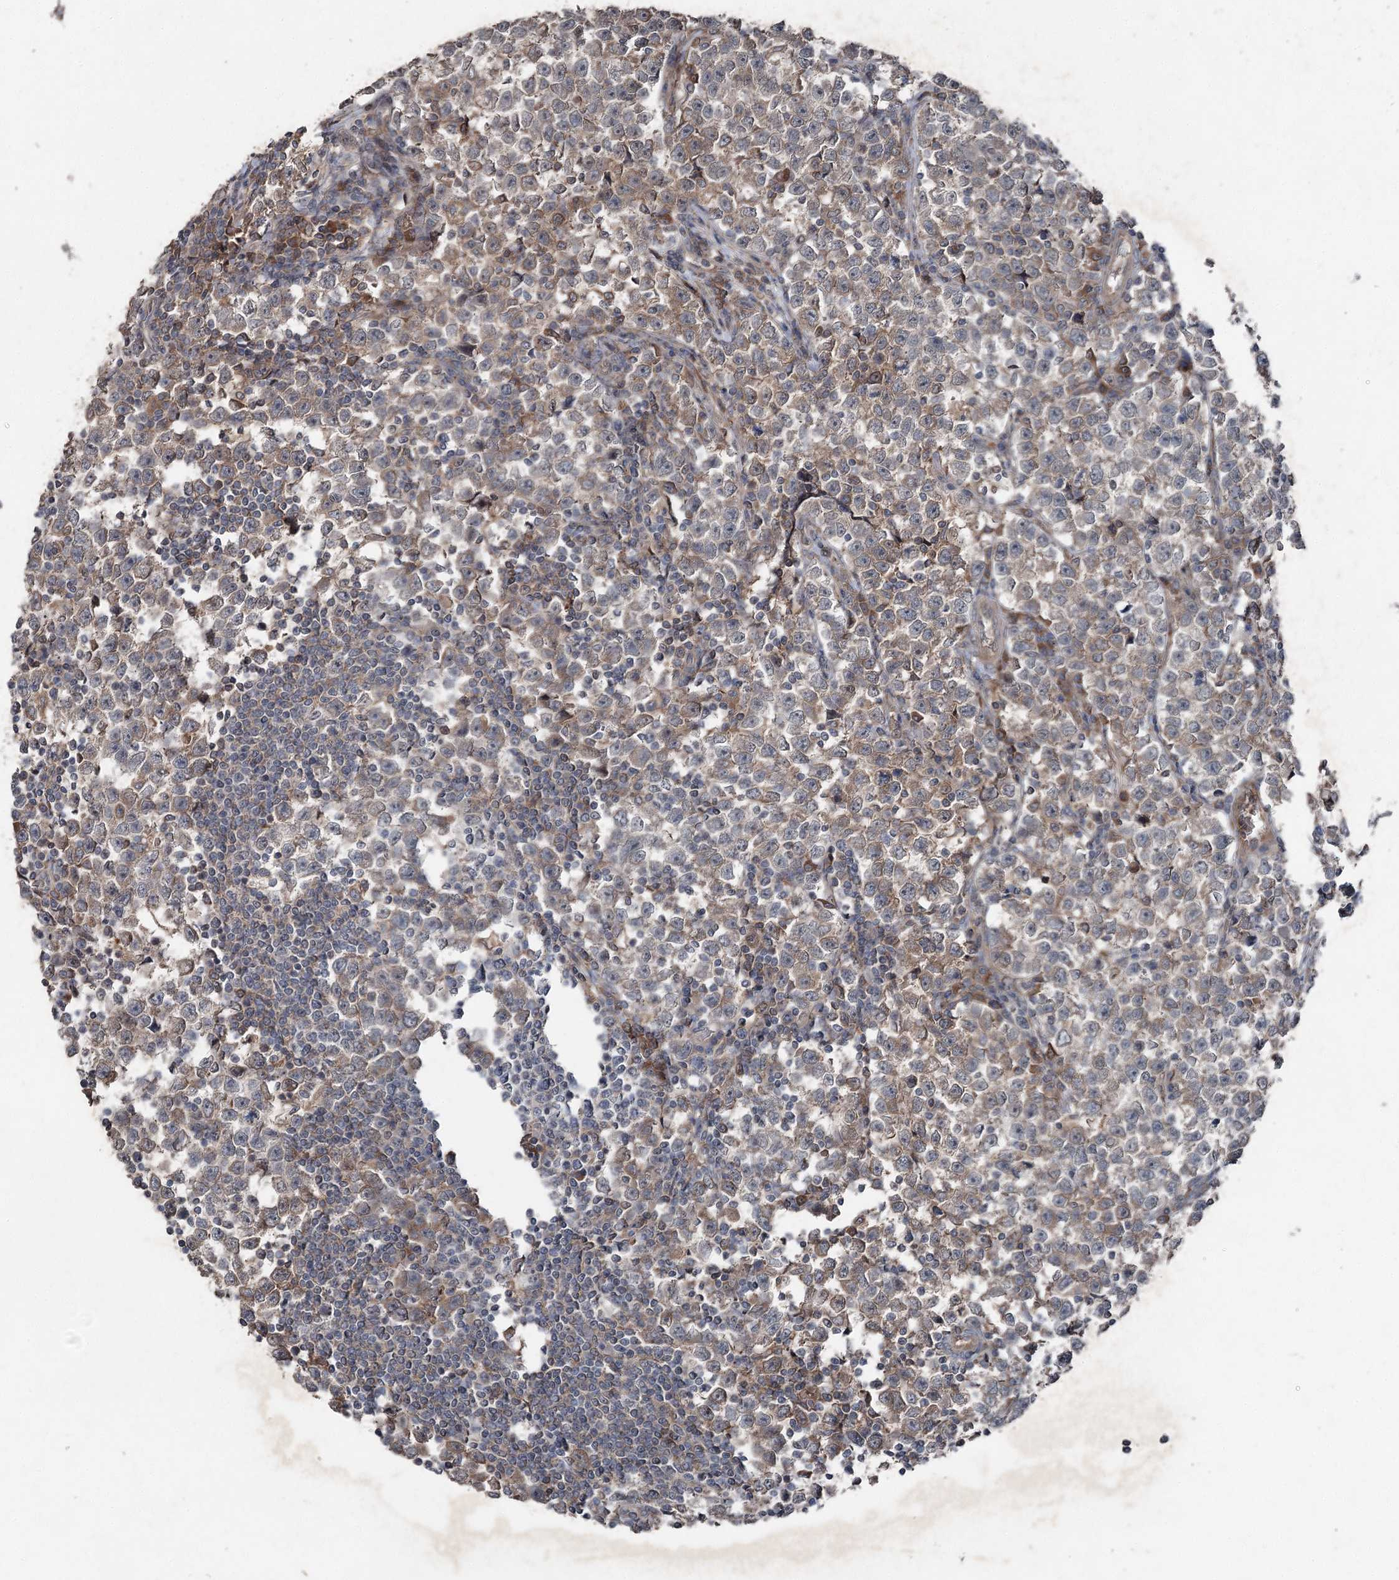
{"staining": {"intensity": "weak", "quantity": "25%-75%", "location": "cytoplasmic/membranous"}, "tissue": "testis cancer", "cell_type": "Tumor cells", "image_type": "cancer", "snomed": [{"axis": "morphology", "description": "Normal tissue, NOS"}, {"axis": "morphology", "description": "Seminoma, NOS"}, {"axis": "topography", "description": "Testis"}], "caption": "Testis cancer stained for a protein (brown) demonstrates weak cytoplasmic/membranous positive positivity in approximately 25%-75% of tumor cells.", "gene": "MAPK8IP2", "patient": {"sex": "male", "age": 43}}